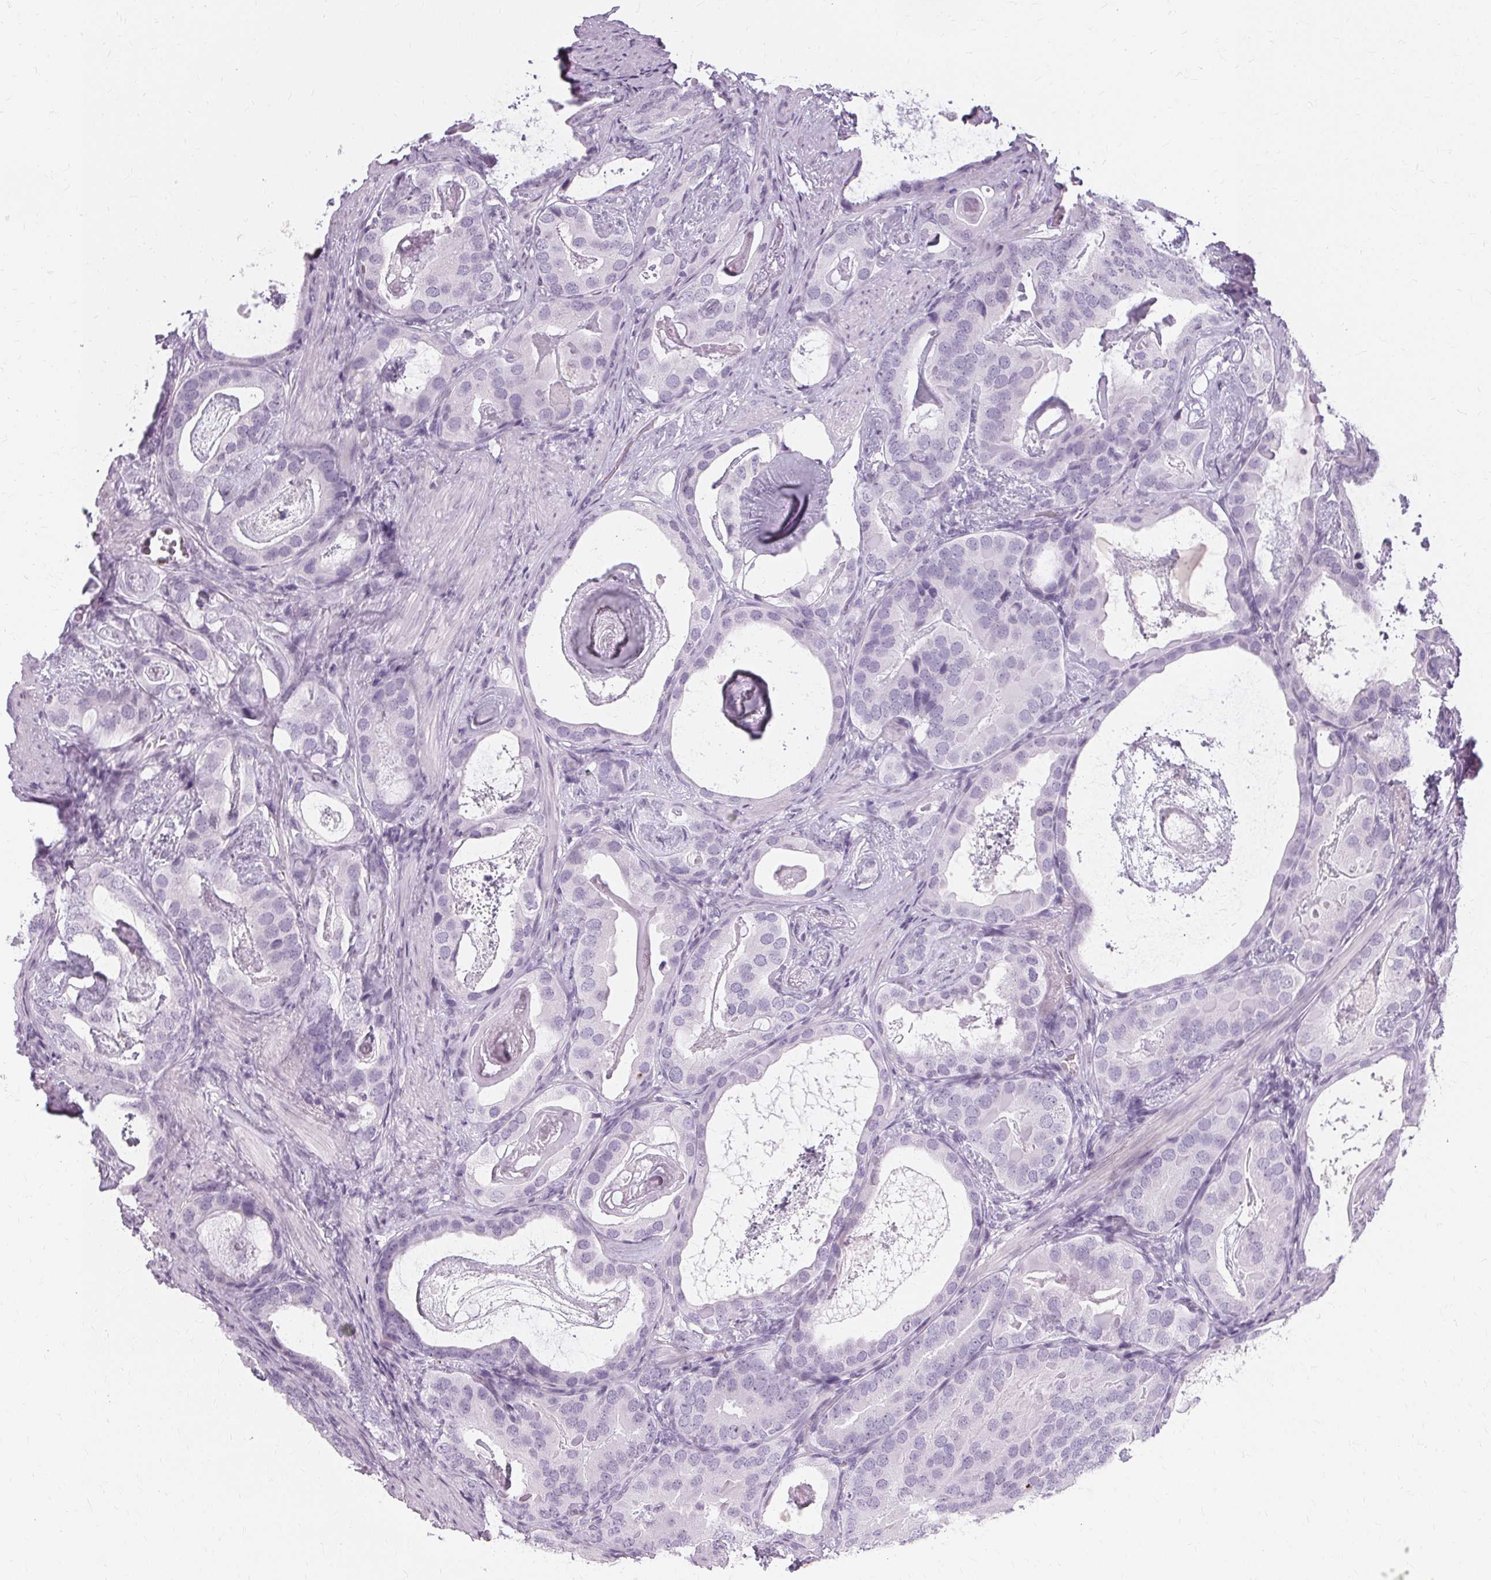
{"staining": {"intensity": "negative", "quantity": "none", "location": "none"}, "tissue": "prostate cancer", "cell_type": "Tumor cells", "image_type": "cancer", "snomed": [{"axis": "morphology", "description": "Adenocarcinoma, Low grade"}, {"axis": "topography", "description": "Prostate and seminal vesicle, NOS"}], "caption": "The micrograph demonstrates no staining of tumor cells in prostate cancer (adenocarcinoma (low-grade)).", "gene": "KRT6C", "patient": {"sex": "male", "age": 71}}